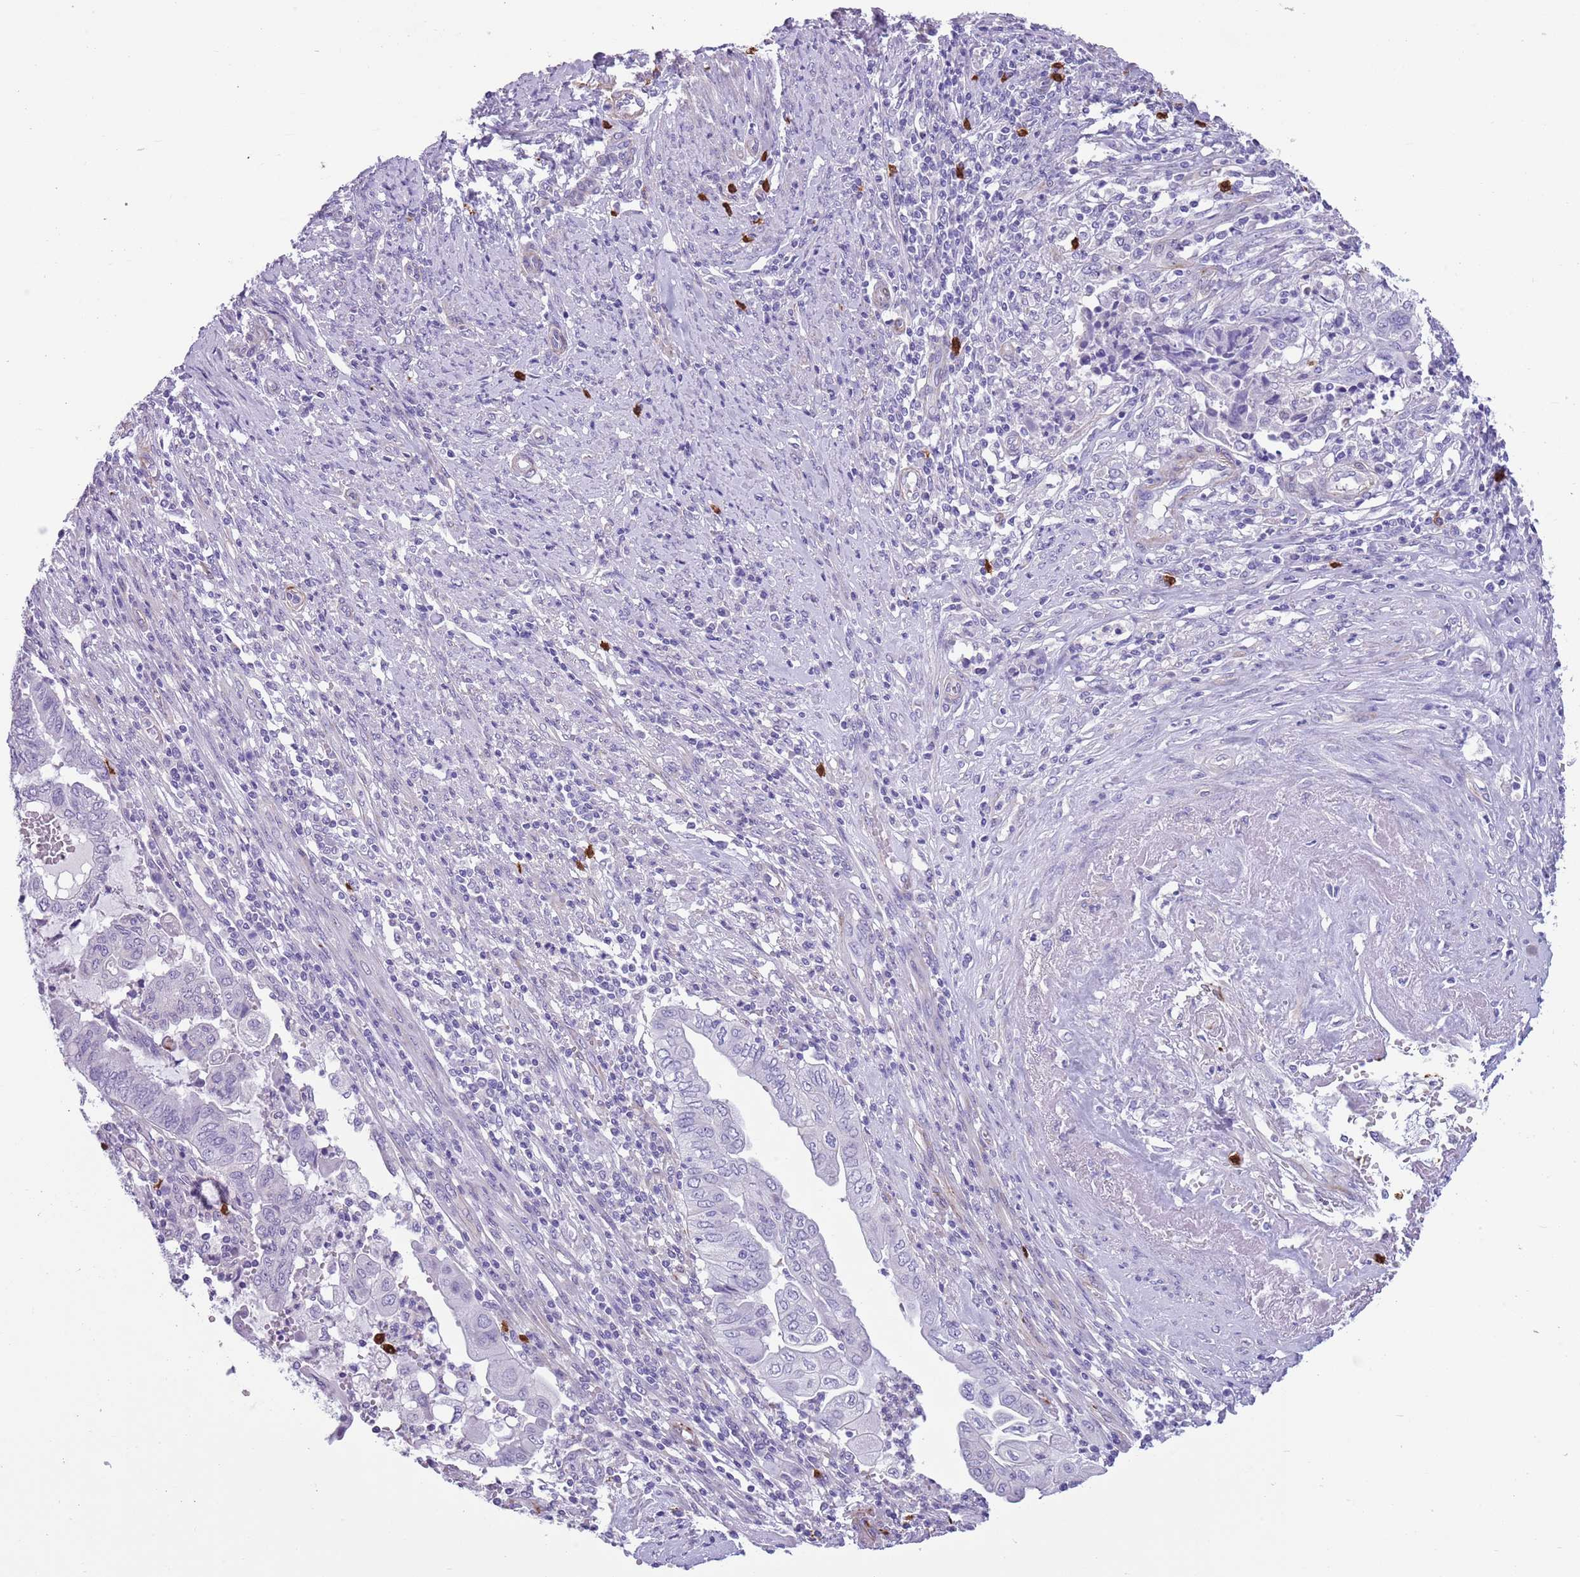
{"staining": {"intensity": "negative", "quantity": "none", "location": "none"}, "tissue": "endometrial cancer", "cell_type": "Tumor cells", "image_type": "cancer", "snomed": [{"axis": "morphology", "description": "Adenocarcinoma, NOS"}, {"axis": "topography", "description": "Uterus"}, {"axis": "topography", "description": "Endometrium"}], "caption": "Immunohistochemistry (IHC) photomicrograph of human adenocarcinoma (endometrial) stained for a protein (brown), which shows no staining in tumor cells.", "gene": "TSGA13", "patient": {"sex": "female", "age": 70}}